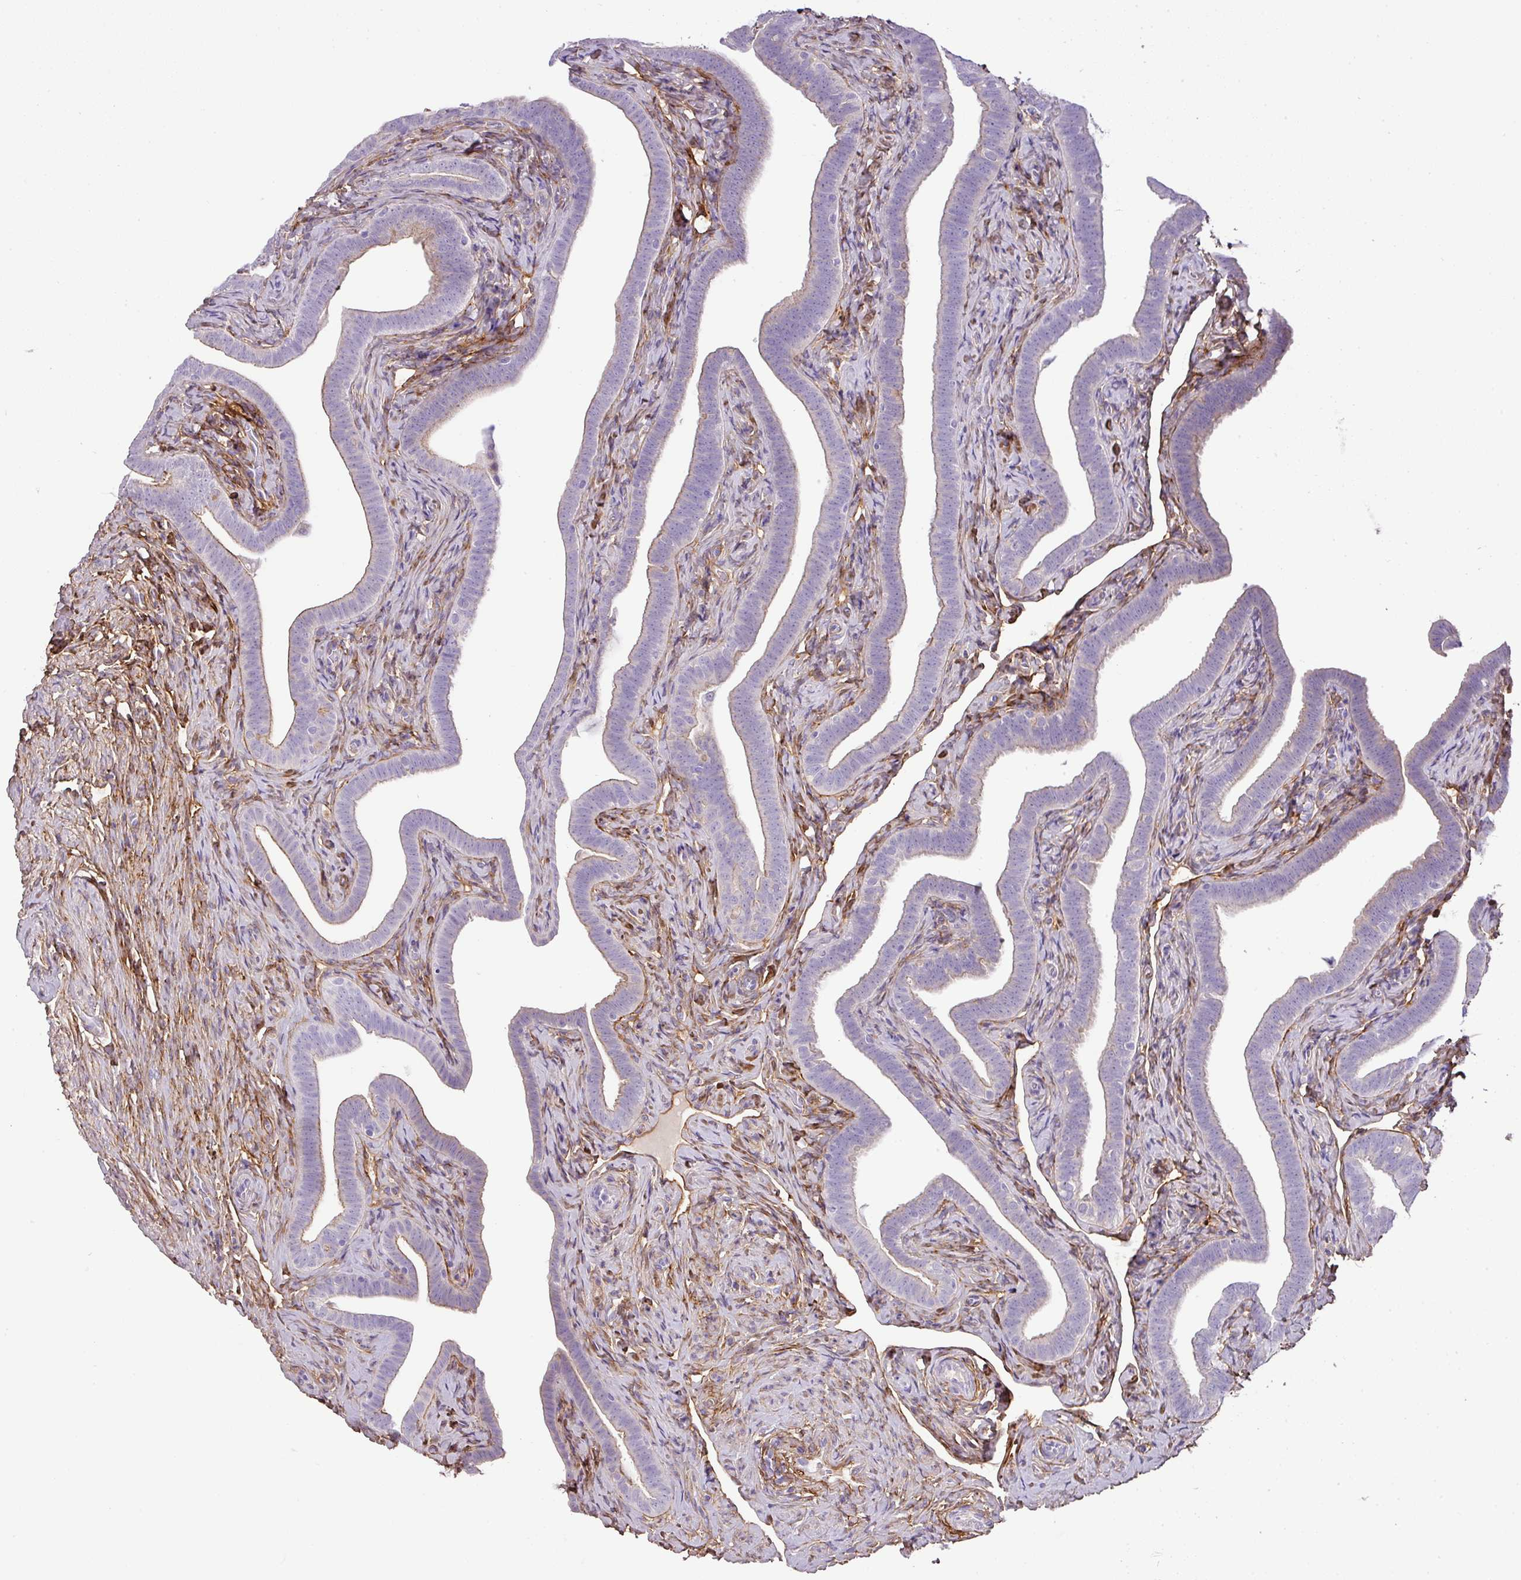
{"staining": {"intensity": "weak", "quantity": "25%-75%", "location": "cytoplasmic/membranous"}, "tissue": "fallopian tube", "cell_type": "Glandular cells", "image_type": "normal", "snomed": [{"axis": "morphology", "description": "Normal tissue, NOS"}, {"axis": "topography", "description": "Fallopian tube"}], "caption": "The histopathology image displays immunohistochemical staining of unremarkable fallopian tube. There is weak cytoplasmic/membranous expression is seen in about 25%-75% of glandular cells. Nuclei are stained in blue.", "gene": "PARD6G", "patient": {"sex": "female", "age": 69}}